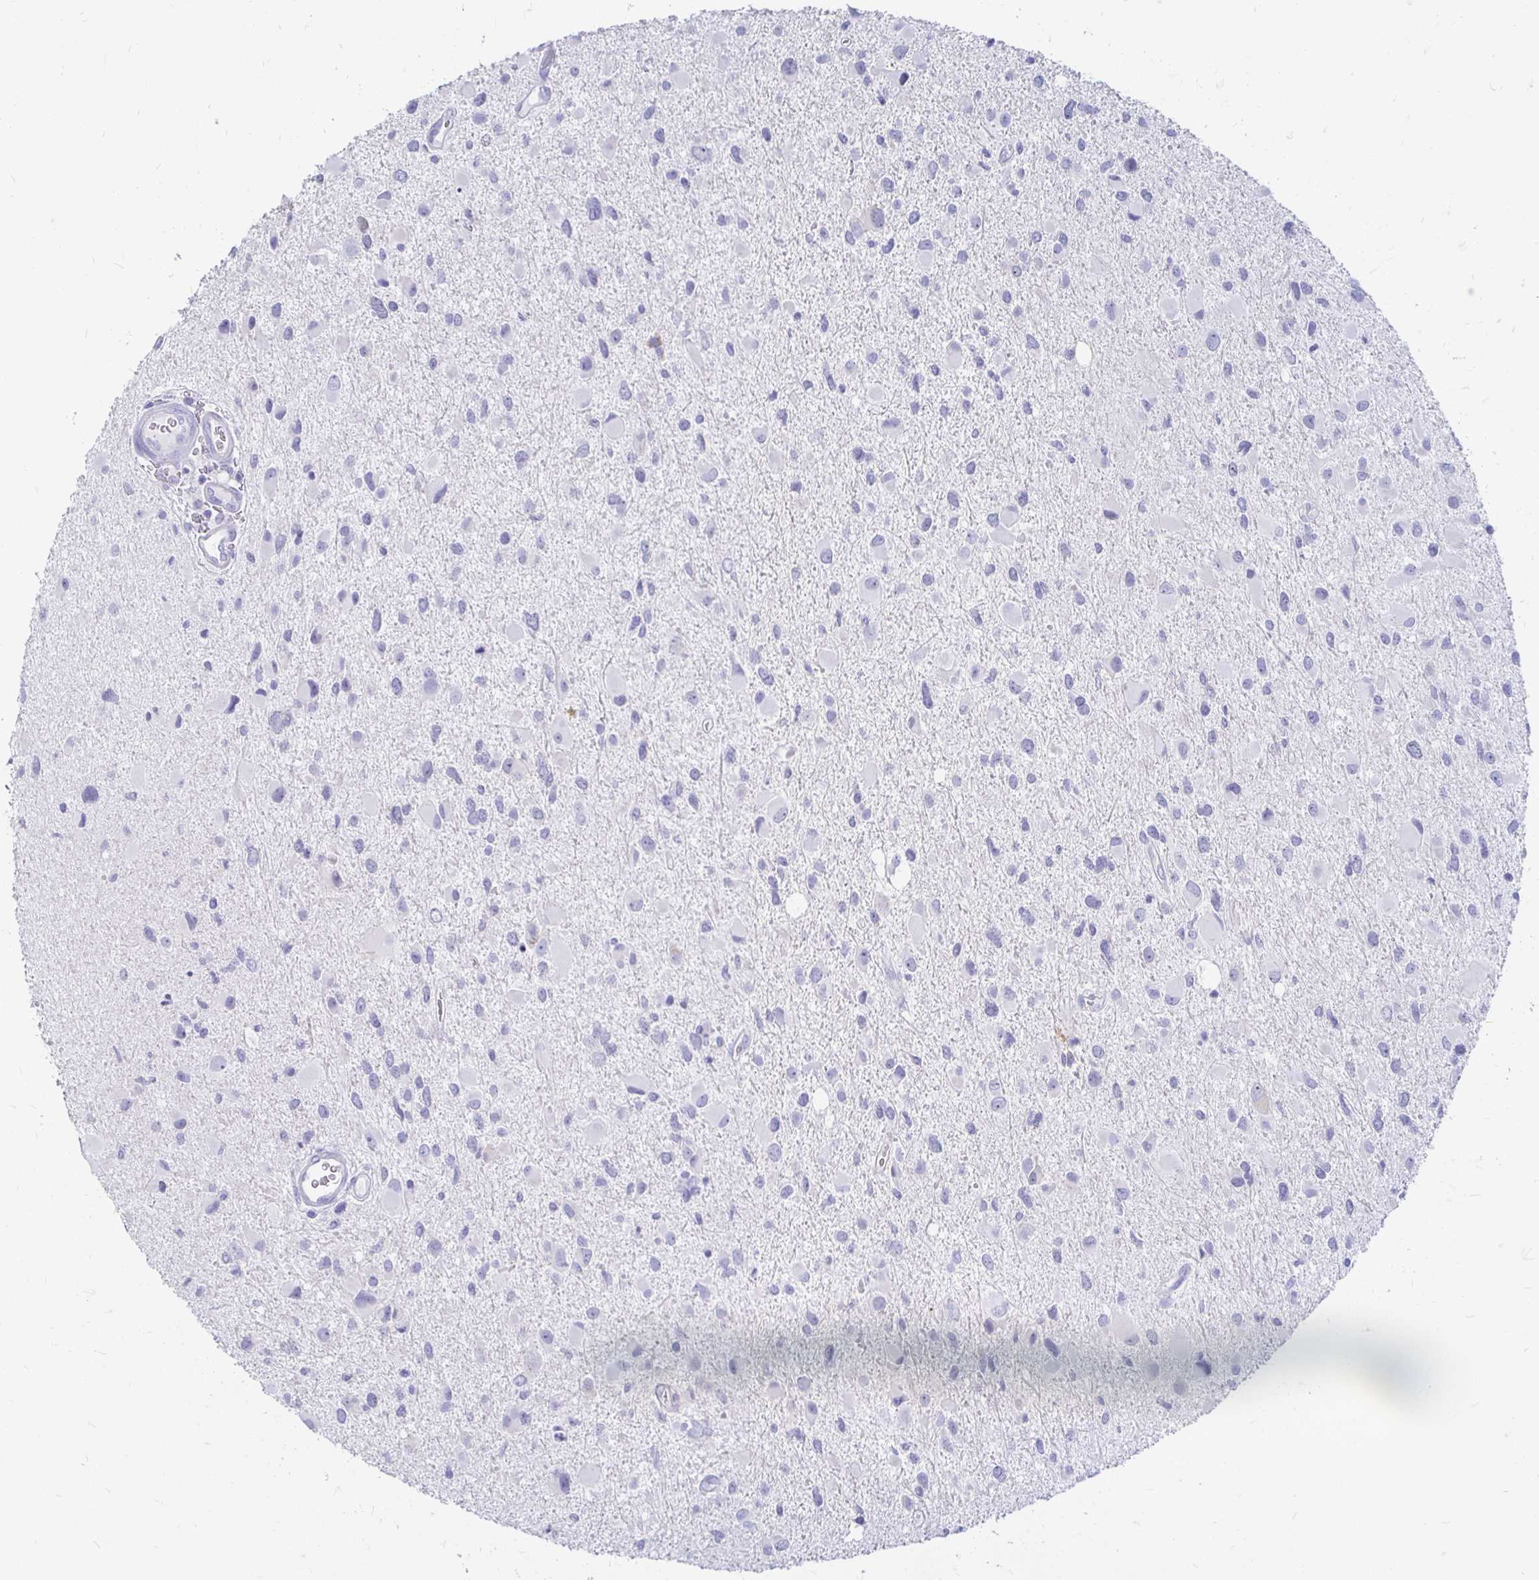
{"staining": {"intensity": "negative", "quantity": "none", "location": "none"}, "tissue": "glioma", "cell_type": "Tumor cells", "image_type": "cancer", "snomed": [{"axis": "morphology", "description": "Glioma, malignant, Low grade"}, {"axis": "topography", "description": "Brain"}], "caption": "Tumor cells show no significant staining in glioma.", "gene": "PEG10", "patient": {"sex": "female", "age": 32}}